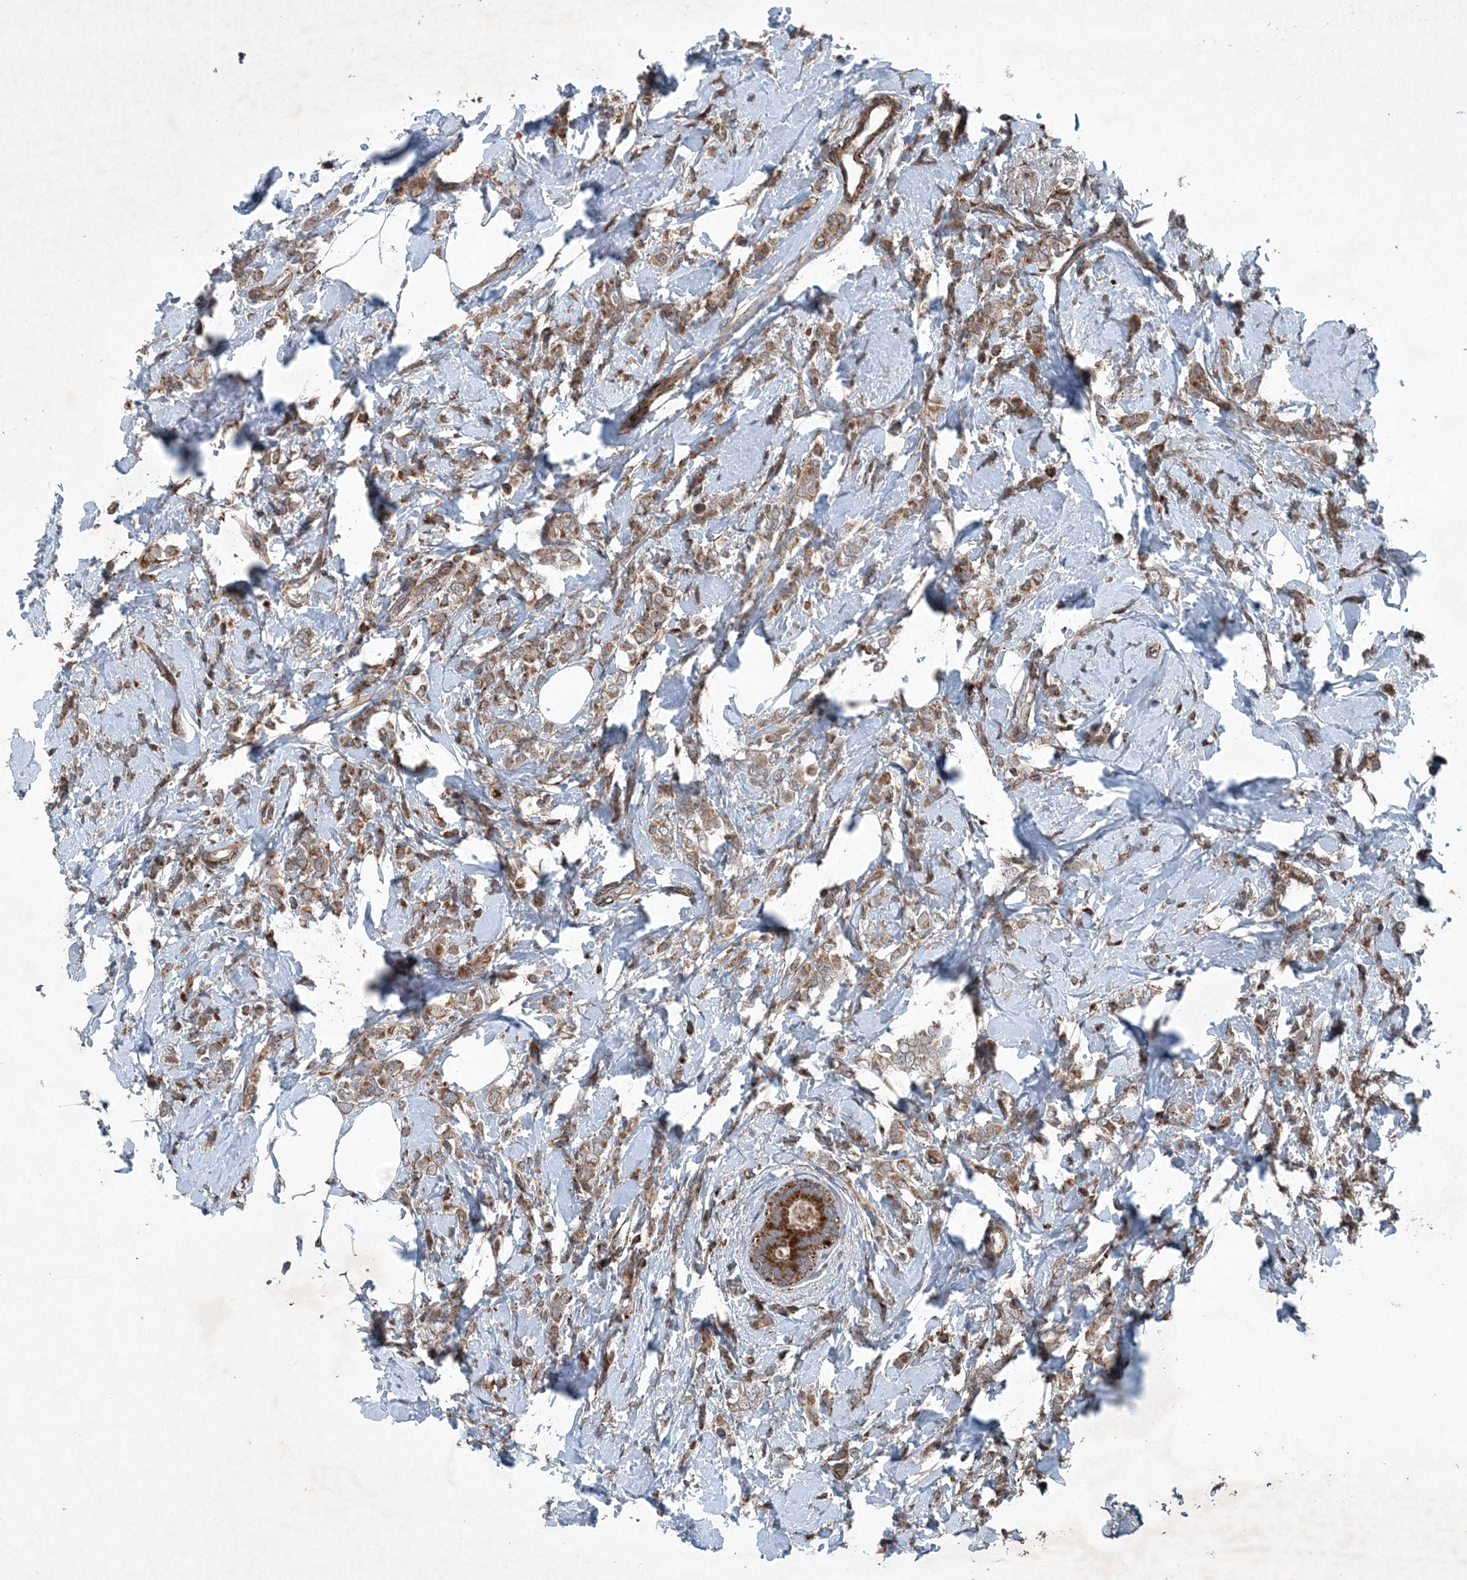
{"staining": {"intensity": "moderate", "quantity": ">75%", "location": "cytoplasmic/membranous"}, "tissue": "breast cancer", "cell_type": "Tumor cells", "image_type": "cancer", "snomed": [{"axis": "morphology", "description": "Lobular carcinoma"}, {"axis": "topography", "description": "Breast"}], "caption": "About >75% of tumor cells in human lobular carcinoma (breast) demonstrate moderate cytoplasmic/membranous protein positivity as visualized by brown immunohistochemical staining.", "gene": "NDUFA2", "patient": {"sex": "female", "age": 47}}